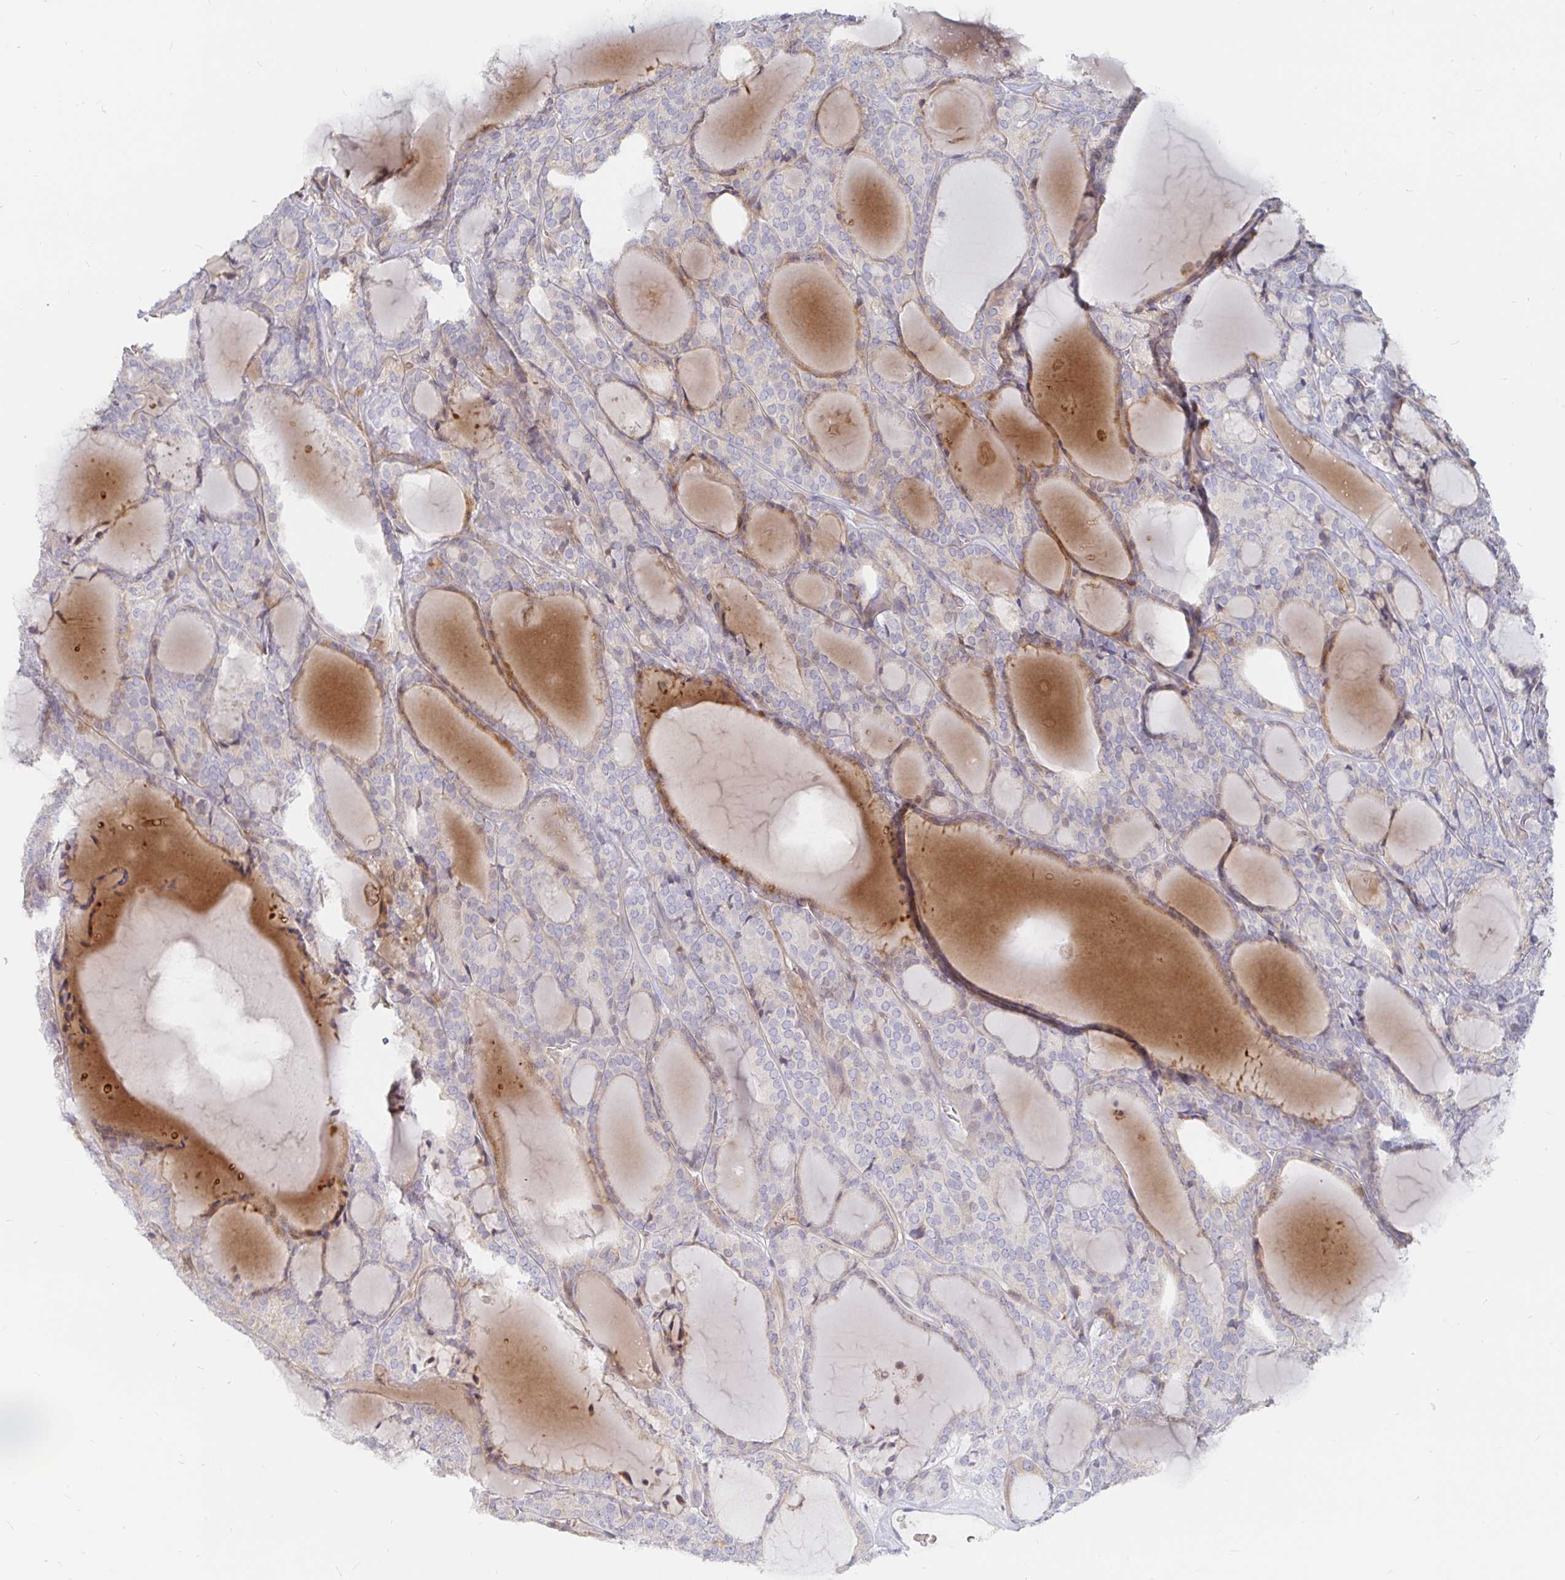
{"staining": {"intensity": "negative", "quantity": "none", "location": "none"}, "tissue": "thyroid cancer", "cell_type": "Tumor cells", "image_type": "cancer", "snomed": [{"axis": "morphology", "description": "Follicular adenoma carcinoma, NOS"}, {"axis": "topography", "description": "Thyroid gland"}], "caption": "Tumor cells are negative for protein expression in human follicular adenoma carcinoma (thyroid).", "gene": "KCTD19", "patient": {"sex": "male", "age": 74}}